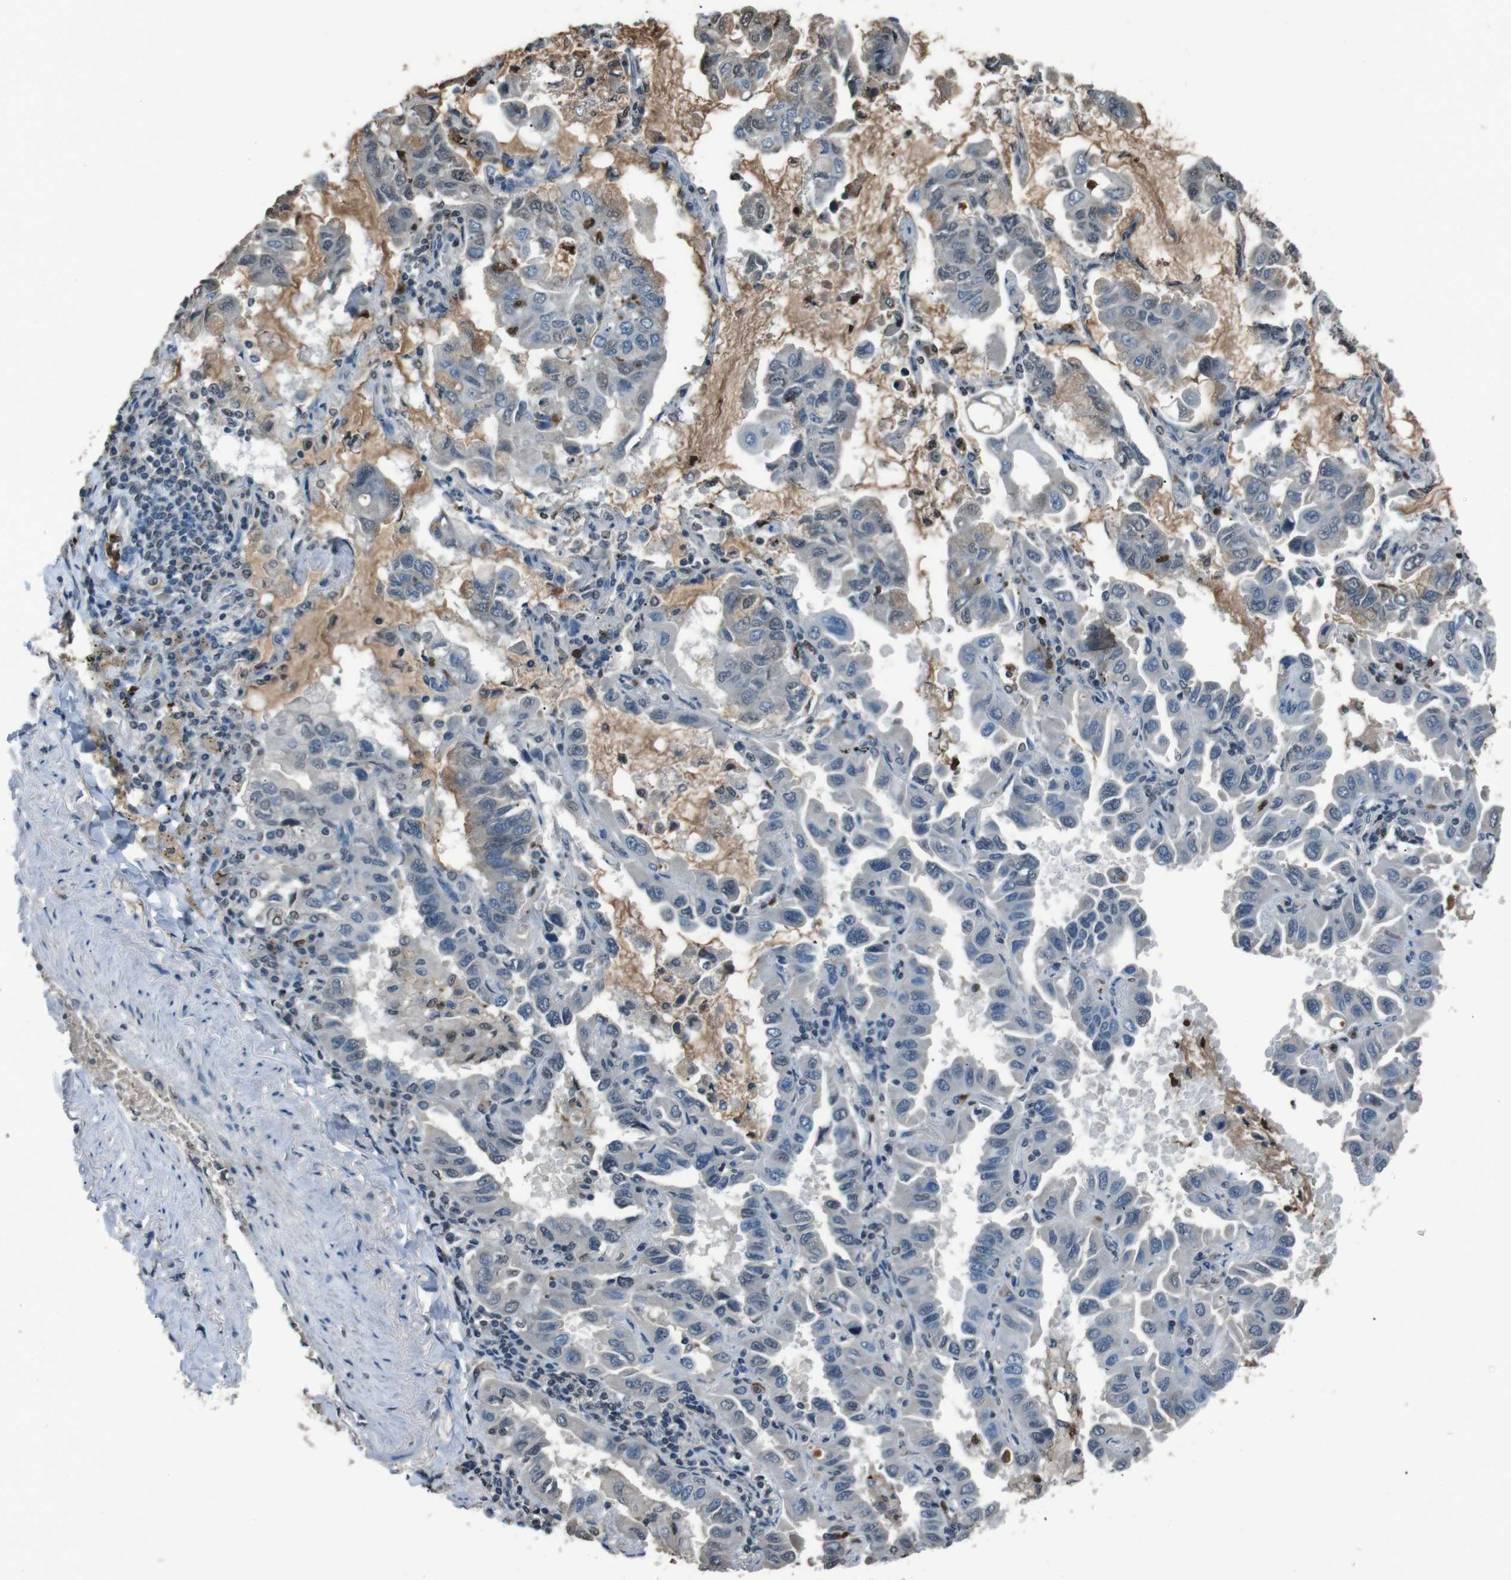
{"staining": {"intensity": "weak", "quantity": "<25%", "location": "nuclear"}, "tissue": "lung cancer", "cell_type": "Tumor cells", "image_type": "cancer", "snomed": [{"axis": "morphology", "description": "Adenocarcinoma, NOS"}, {"axis": "topography", "description": "Lung"}], "caption": "A photomicrograph of lung adenocarcinoma stained for a protein exhibits no brown staining in tumor cells.", "gene": "UGT1A6", "patient": {"sex": "male", "age": 64}}